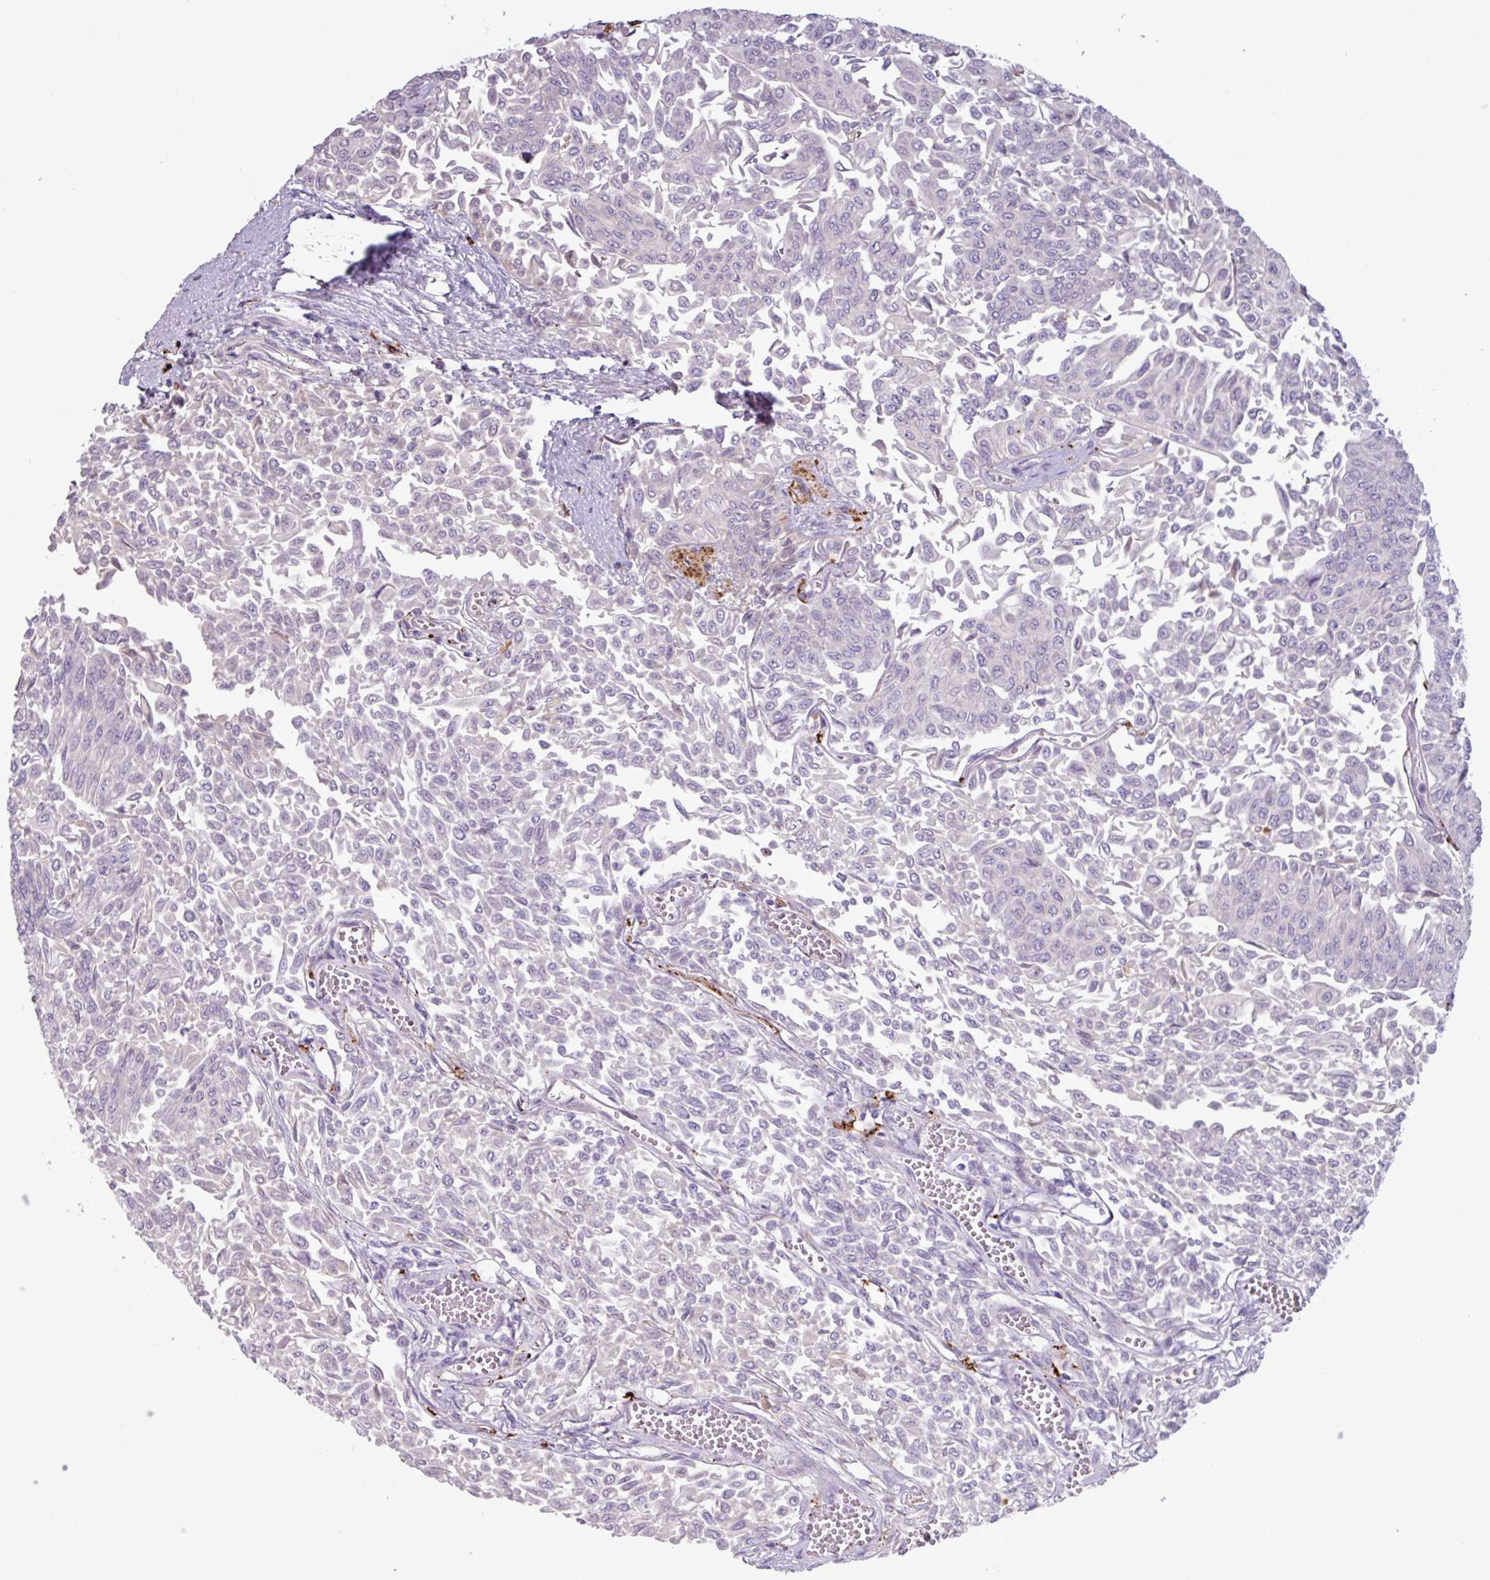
{"staining": {"intensity": "negative", "quantity": "none", "location": "none"}, "tissue": "urothelial cancer", "cell_type": "Tumor cells", "image_type": "cancer", "snomed": [{"axis": "morphology", "description": "Urothelial carcinoma, NOS"}, {"axis": "topography", "description": "Urinary bladder"}], "caption": "IHC micrograph of neoplastic tissue: human urothelial cancer stained with DAB (3,3'-diaminobenzidine) demonstrates no significant protein staining in tumor cells.", "gene": "C4B", "patient": {"sex": "male", "age": 59}}